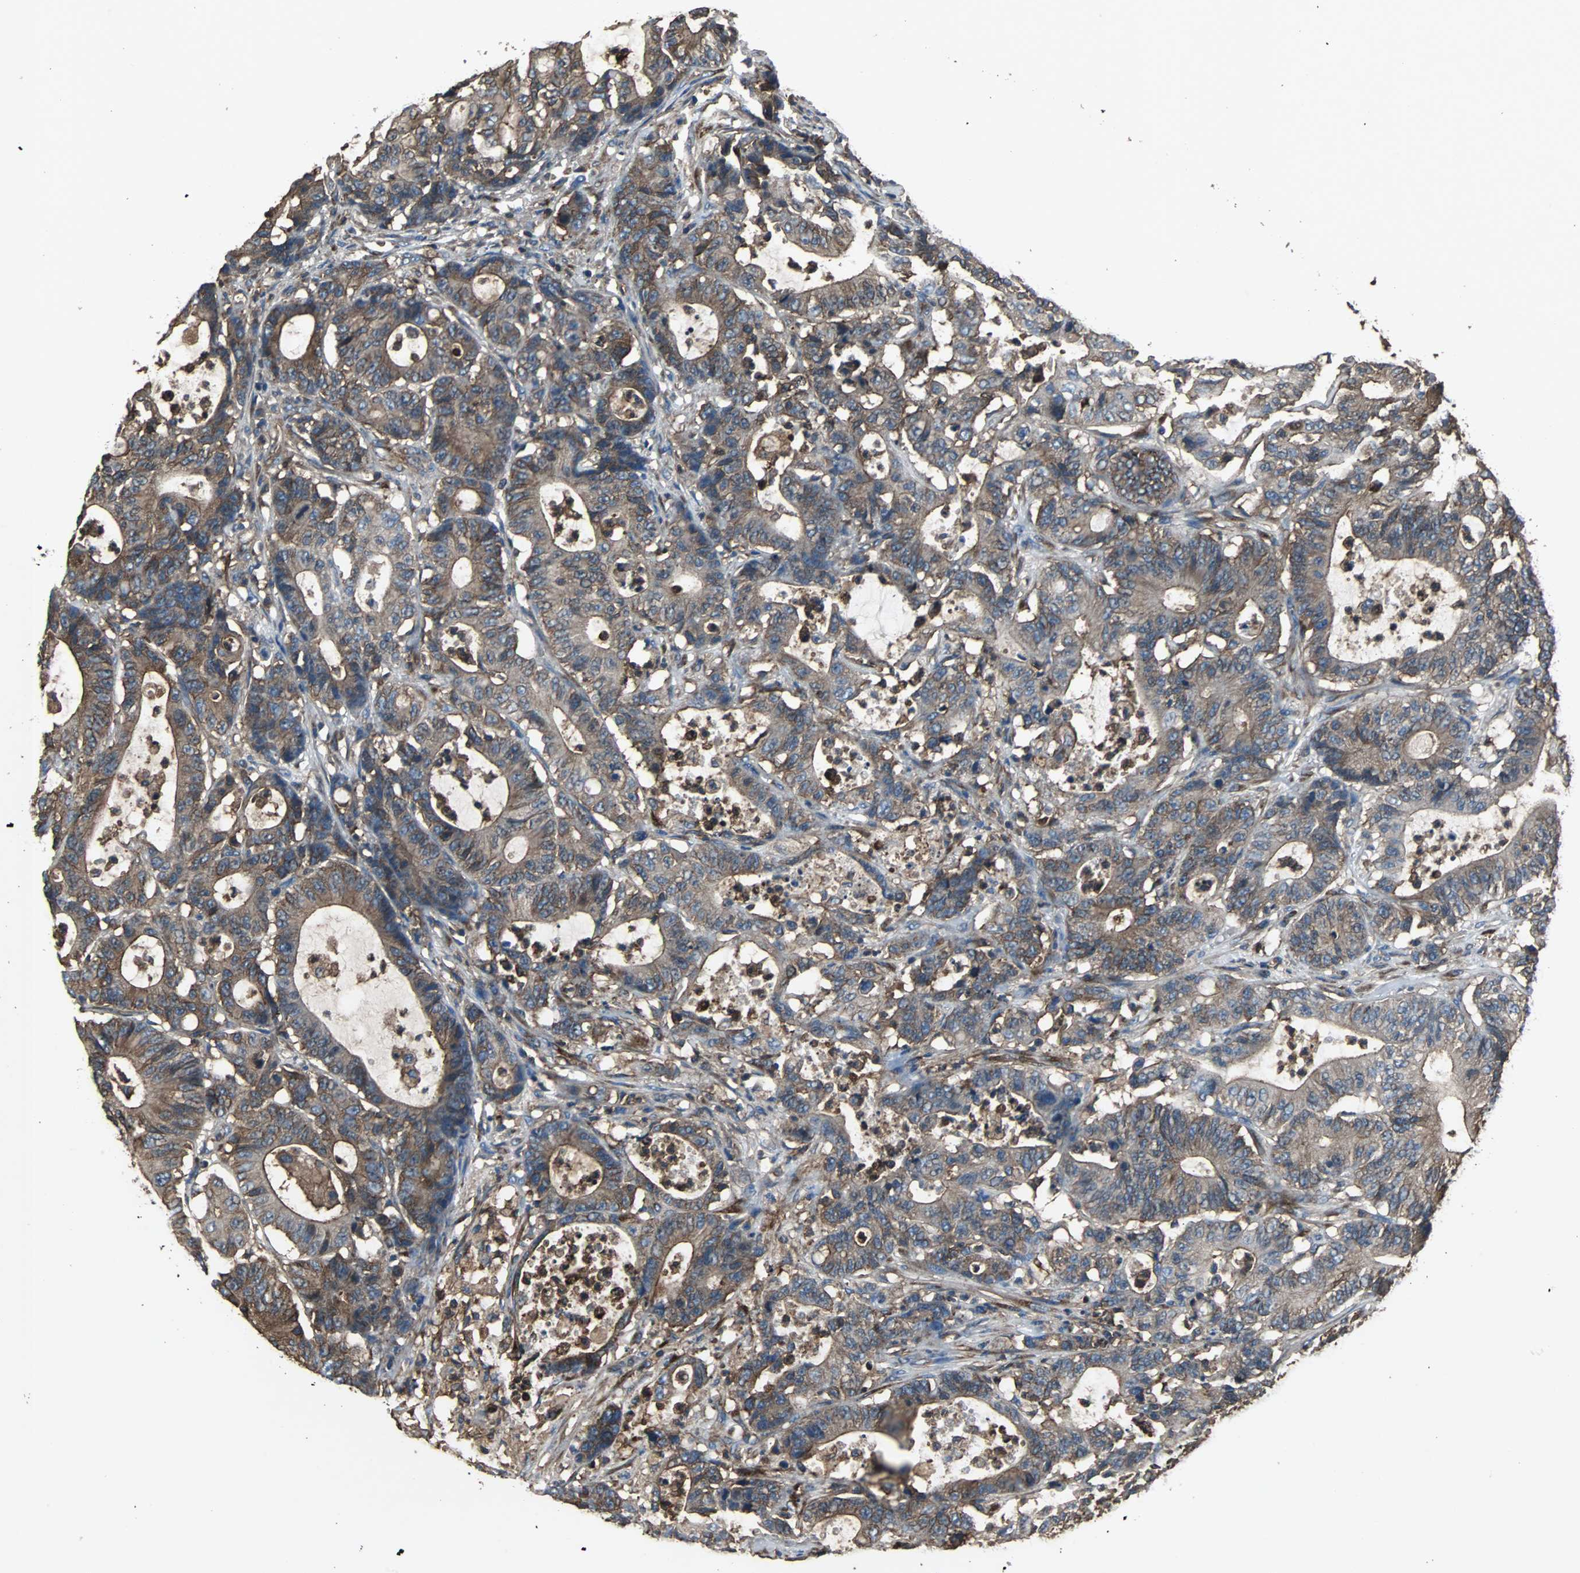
{"staining": {"intensity": "moderate", "quantity": ">75%", "location": "cytoplasmic/membranous"}, "tissue": "colorectal cancer", "cell_type": "Tumor cells", "image_type": "cancer", "snomed": [{"axis": "morphology", "description": "Adenocarcinoma, NOS"}, {"axis": "topography", "description": "Colon"}], "caption": "This is an image of immunohistochemistry staining of colorectal adenocarcinoma, which shows moderate staining in the cytoplasmic/membranous of tumor cells.", "gene": "ACTN1", "patient": {"sex": "female", "age": 84}}